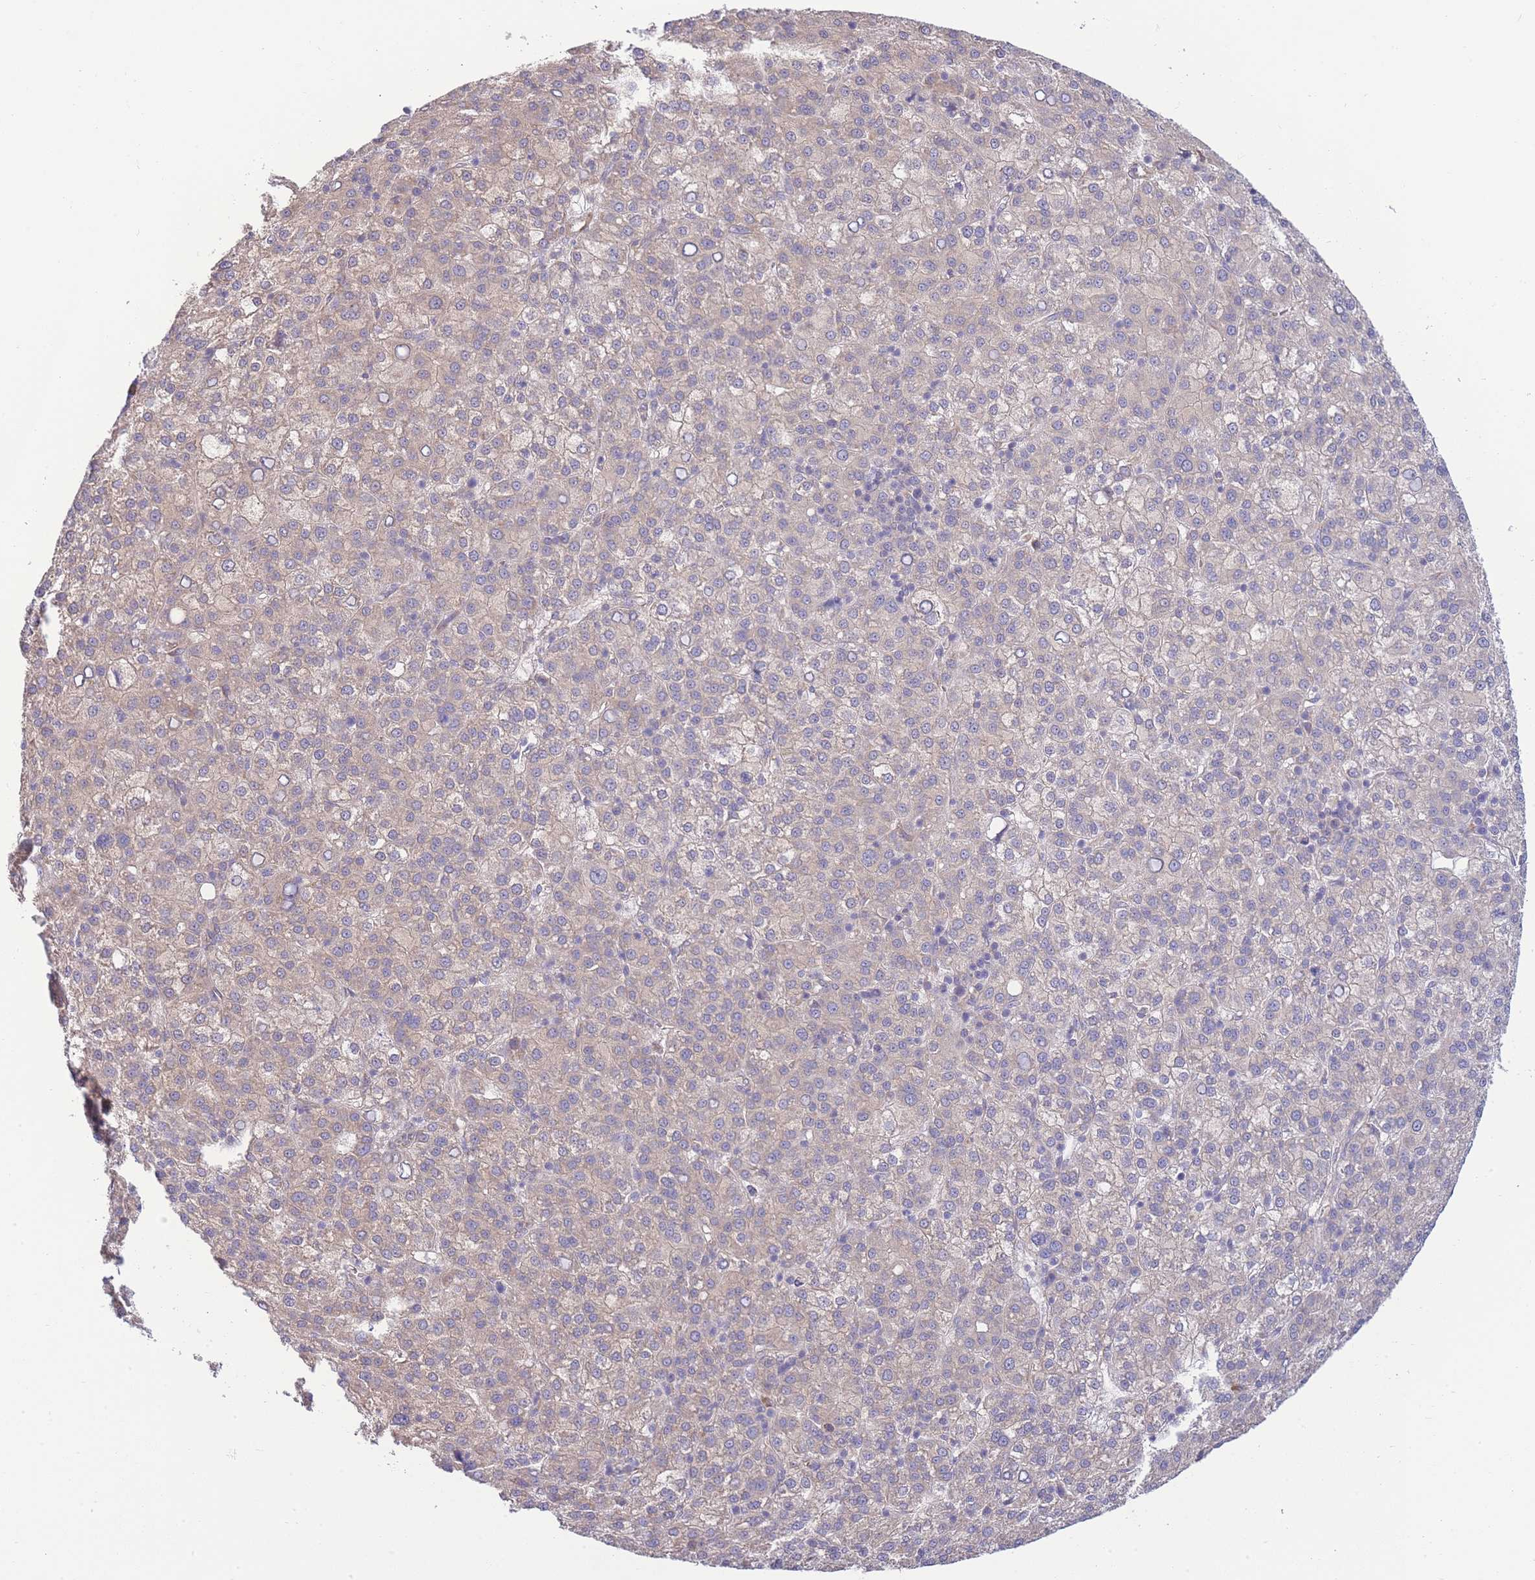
{"staining": {"intensity": "weak", "quantity": "25%-75%", "location": "cytoplasmic/membranous"}, "tissue": "liver cancer", "cell_type": "Tumor cells", "image_type": "cancer", "snomed": [{"axis": "morphology", "description": "Carcinoma, Hepatocellular, NOS"}, {"axis": "topography", "description": "Liver"}], "caption": "Immunohistochemistry (IHC) (DAB) staining of liver cancer shows weak cytoplasmic/membranous protein expression in about 25%-75% of tumor cells.", "gene": "BEX1", "patient": {"sex": "female", "age": 58}}